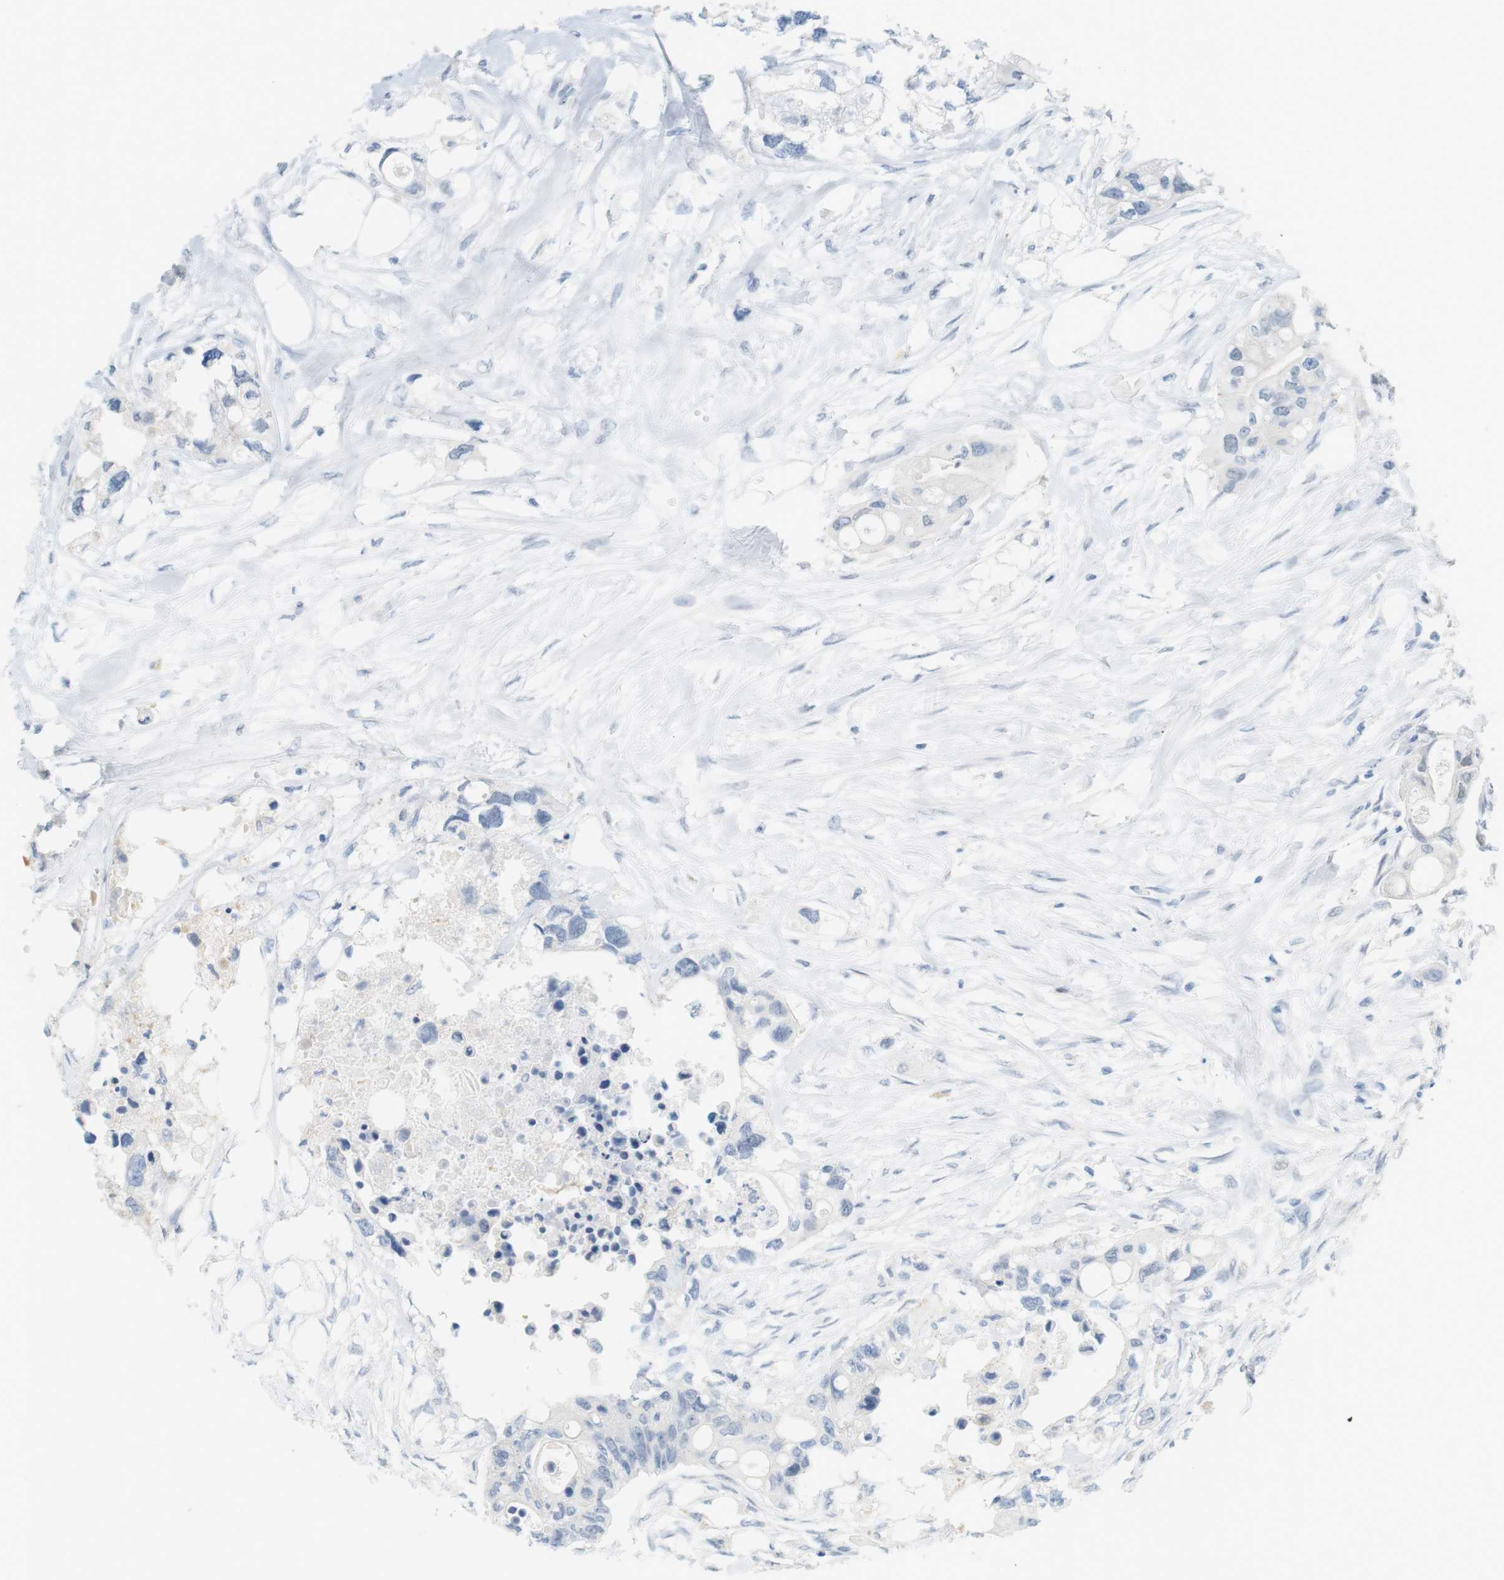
{"staining": {"intensity": "negative", "quantity": "none", "location": "none"}, "tissue": "colorectal cancer", "cell_type": "Tumor cells", "image_type": "cancer", "snomed": [{"axis": "morphology", "description": "Adenocarcinoma, NOS"}, {"axis": "topography", "description": "Colon"}], "caption": "Immunohistochemical staining of colorectal adenocarcinoma displays no significant positivity in tumor cells. The staining was performed using DAB to visualize the protein expression in brown, while the nuclei were stained in blue with hematoxylin (Magnification: 20x).", "gene": "CREB3L2", "patient": {"sex": "female", "age": 57}}